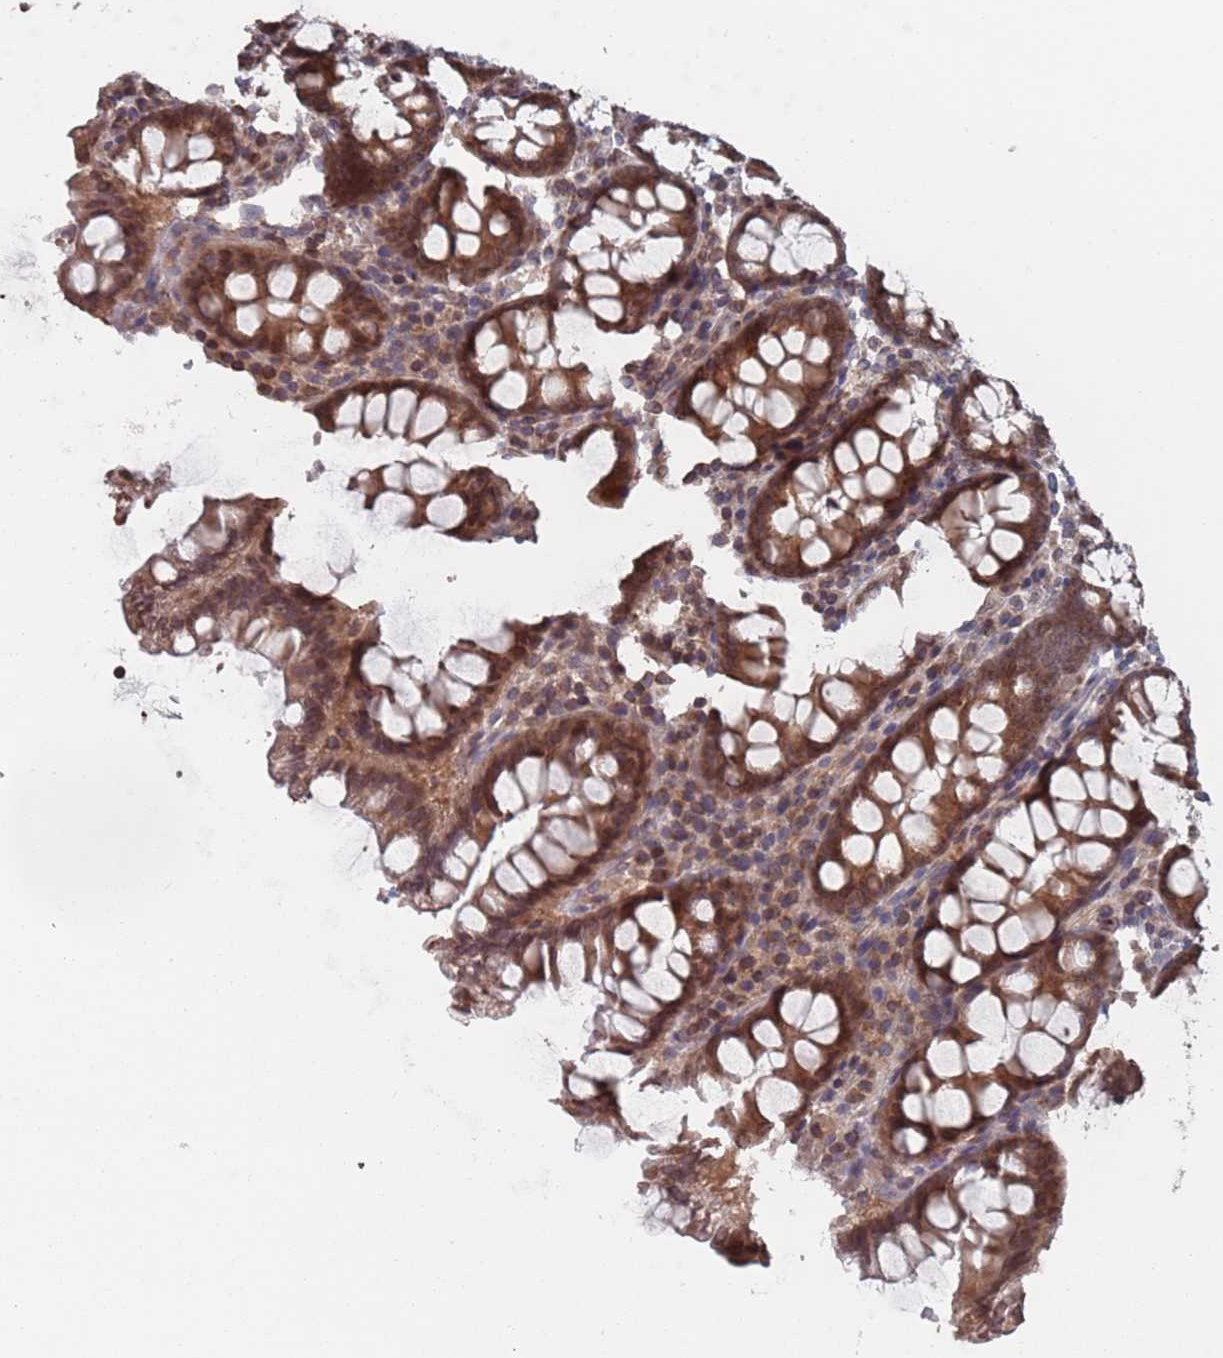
{"staining": {"intensity": "weak", "quantity": "25%-75%", "location": "cytoplasmic/membranous"}, "tissue": "colon", "cell_type": "Endothelial cells", "image_type": "normal", "snomed": [{"axis": "morphology", "description": "Normal tissue, NOS"}, {"axis": "topography", "description": "Colon"}], "caption": "Colon stained with DAB immunohistochemistry demonstrates low levels of weak cytoplasmic/membranous expression in approximately 25%-75% of endothelial cells.", "gene": "SDHAF3", "patient": {"sex": "female", "age": 79}}